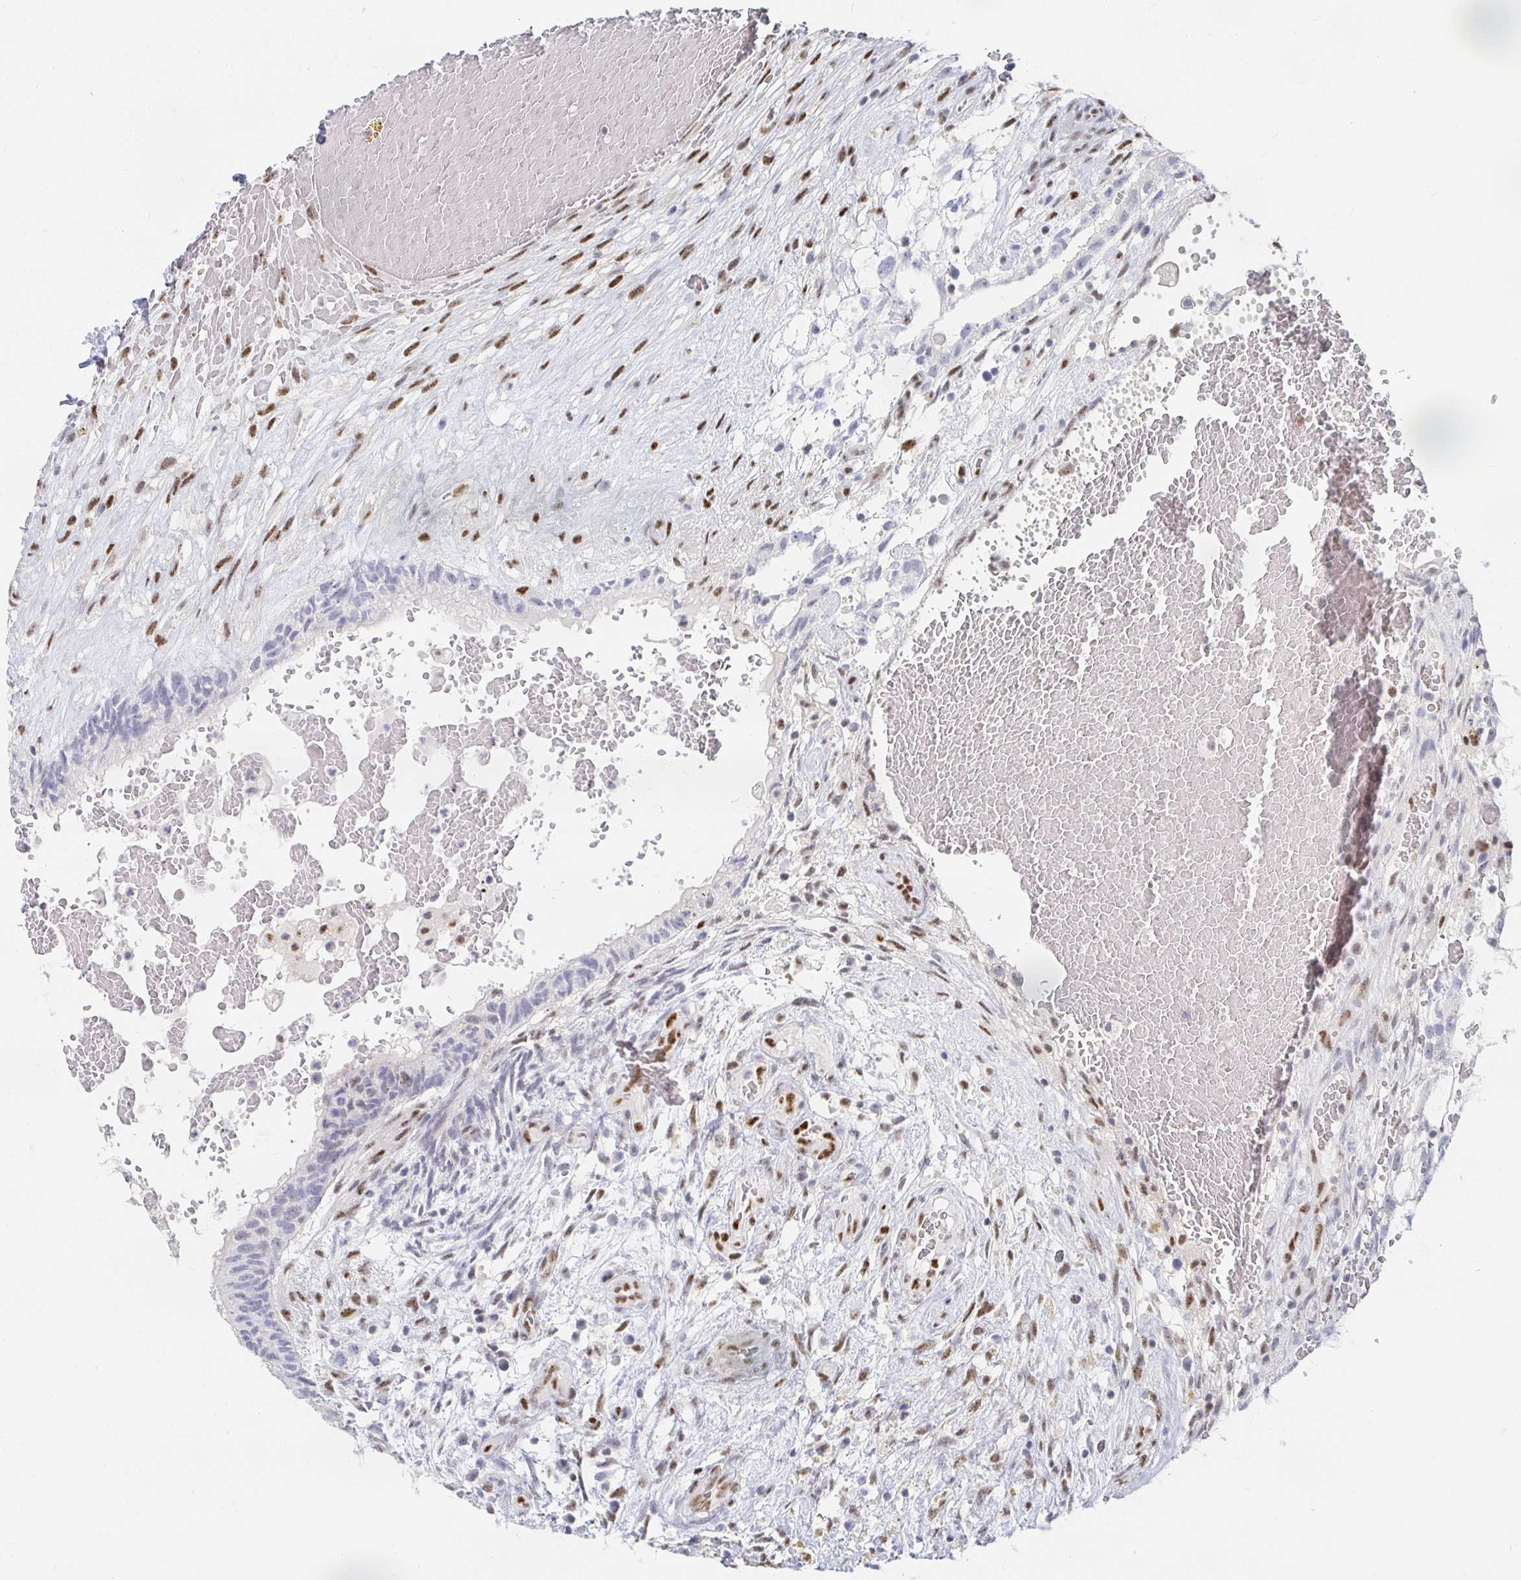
{"staining": {"intensity": "negative", "quantity": "none", "location": "none"}, "tissue": "testis cancer", "cell_type": "Tumor cells", "image_type": "cancer", "snomed": [{"axis": "morphology", "description": "Normal tissue, NOS"}, {"axis": "morphology", "description": "Carcinoma, Embryonal, NOS"}, {"axis": "topography", "description": "Testis"}], "caption": "Embryonal carcinoma (testis) stained for a protein using immunohistochemistry (IHC) shows no expression tumor cells.", "gene": "CLIC3", "patient": {"sex": "male", "age": 32}}